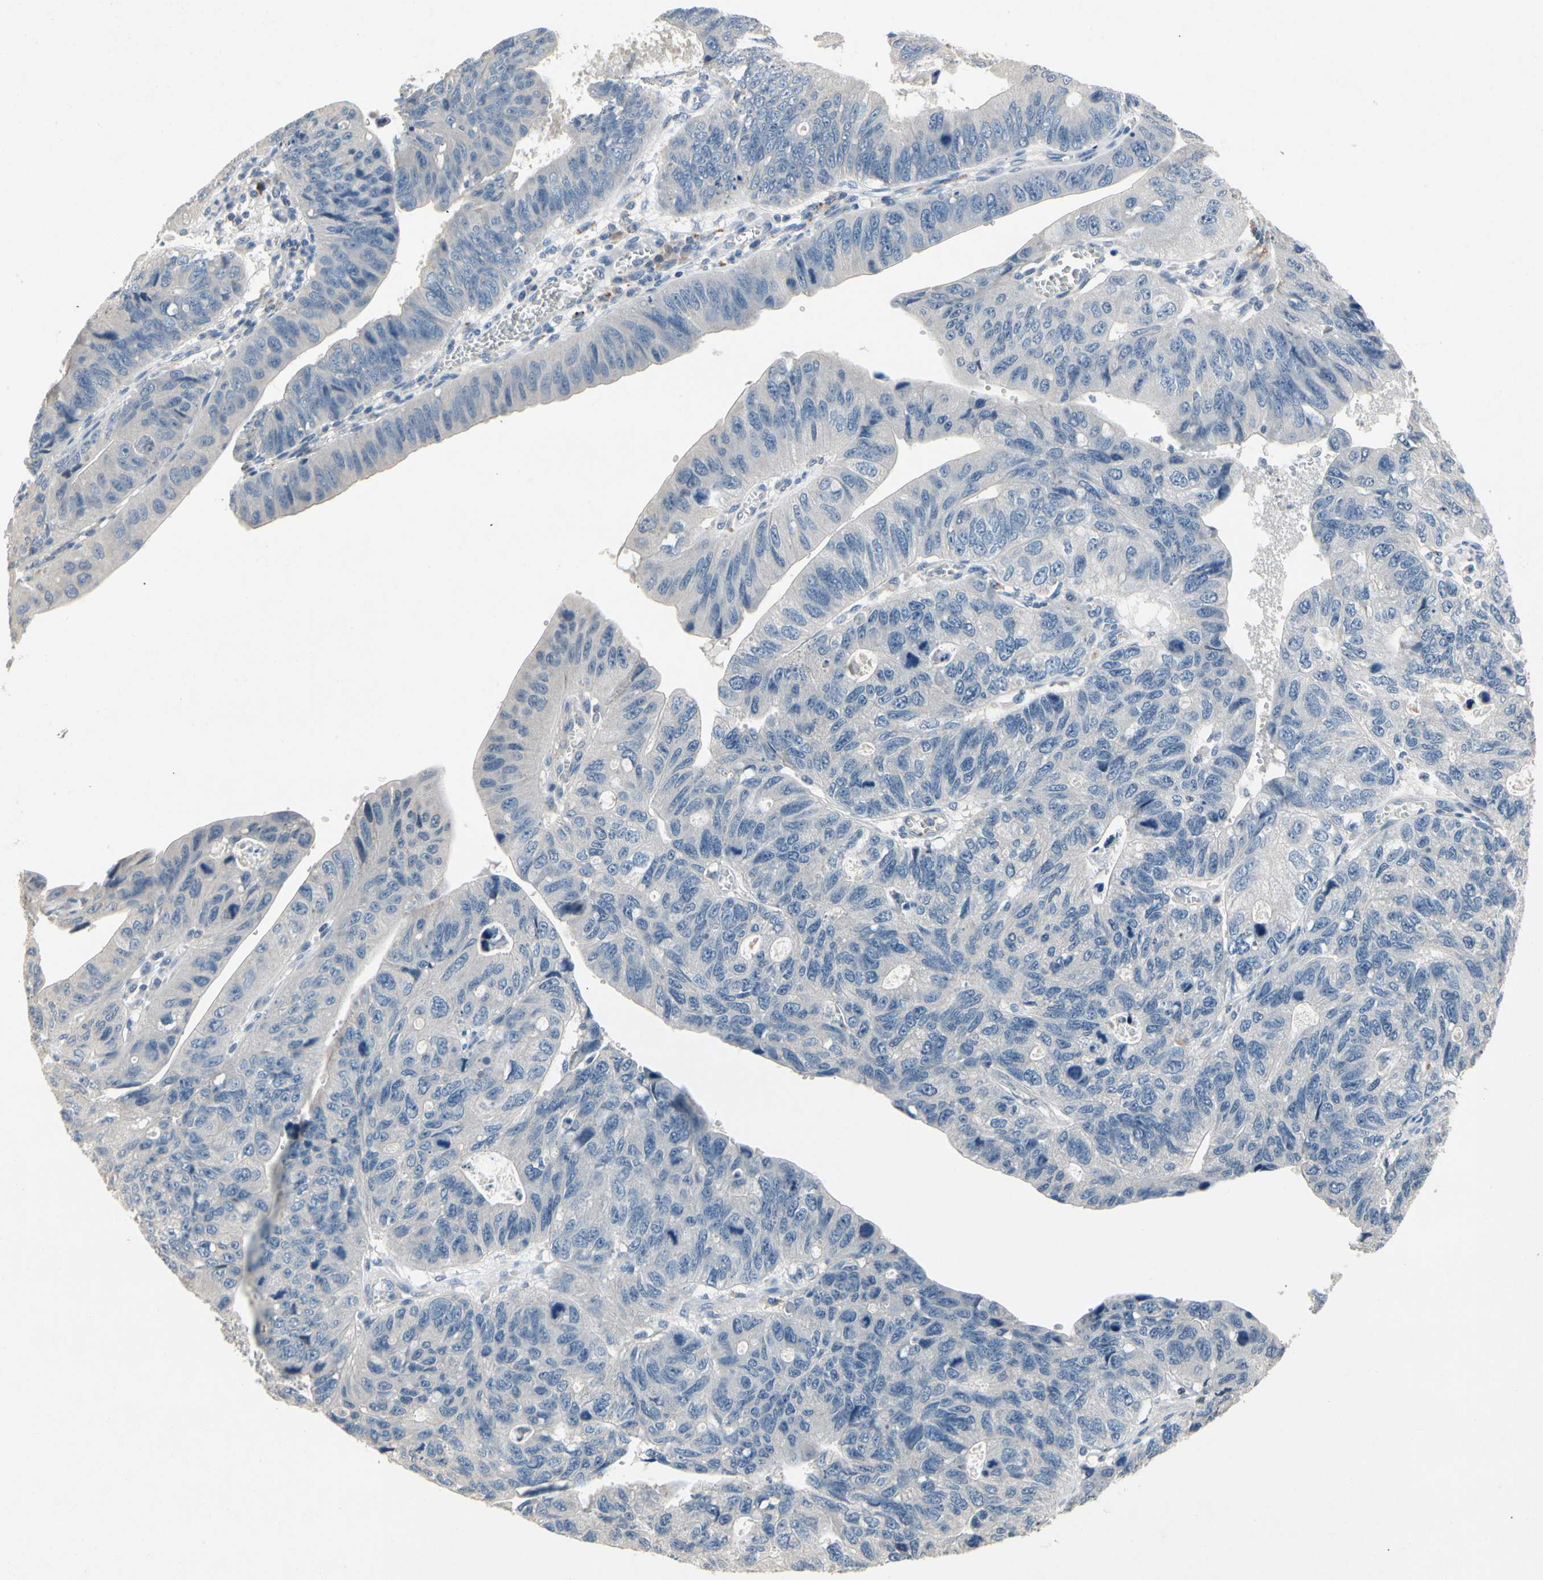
{"staining": {"intensity": "negative", "quantity": "none", "location": "none"}, "tissue": "stomach cancer", "cell_type": "Tumor cells", "image_type": "cancer", "snomed": [{"axis": "morphology", "description": "Adenocarcinoma, NOS"}, {"axis": "topography", "description": "Stomach"}], "caption": "This image is of adenocarcinoma (stomach) stained with immunohistochemistry (IHC) to label a protein in brown with the nuclei are counter-stained blue. There is no staining in tumor cells. The staining is performed using DAB brown chromogen with nuclei counter-stained in using hematoxylin.", "gene": "ALPL", "patient": {"sex": "male", "age": 59}}